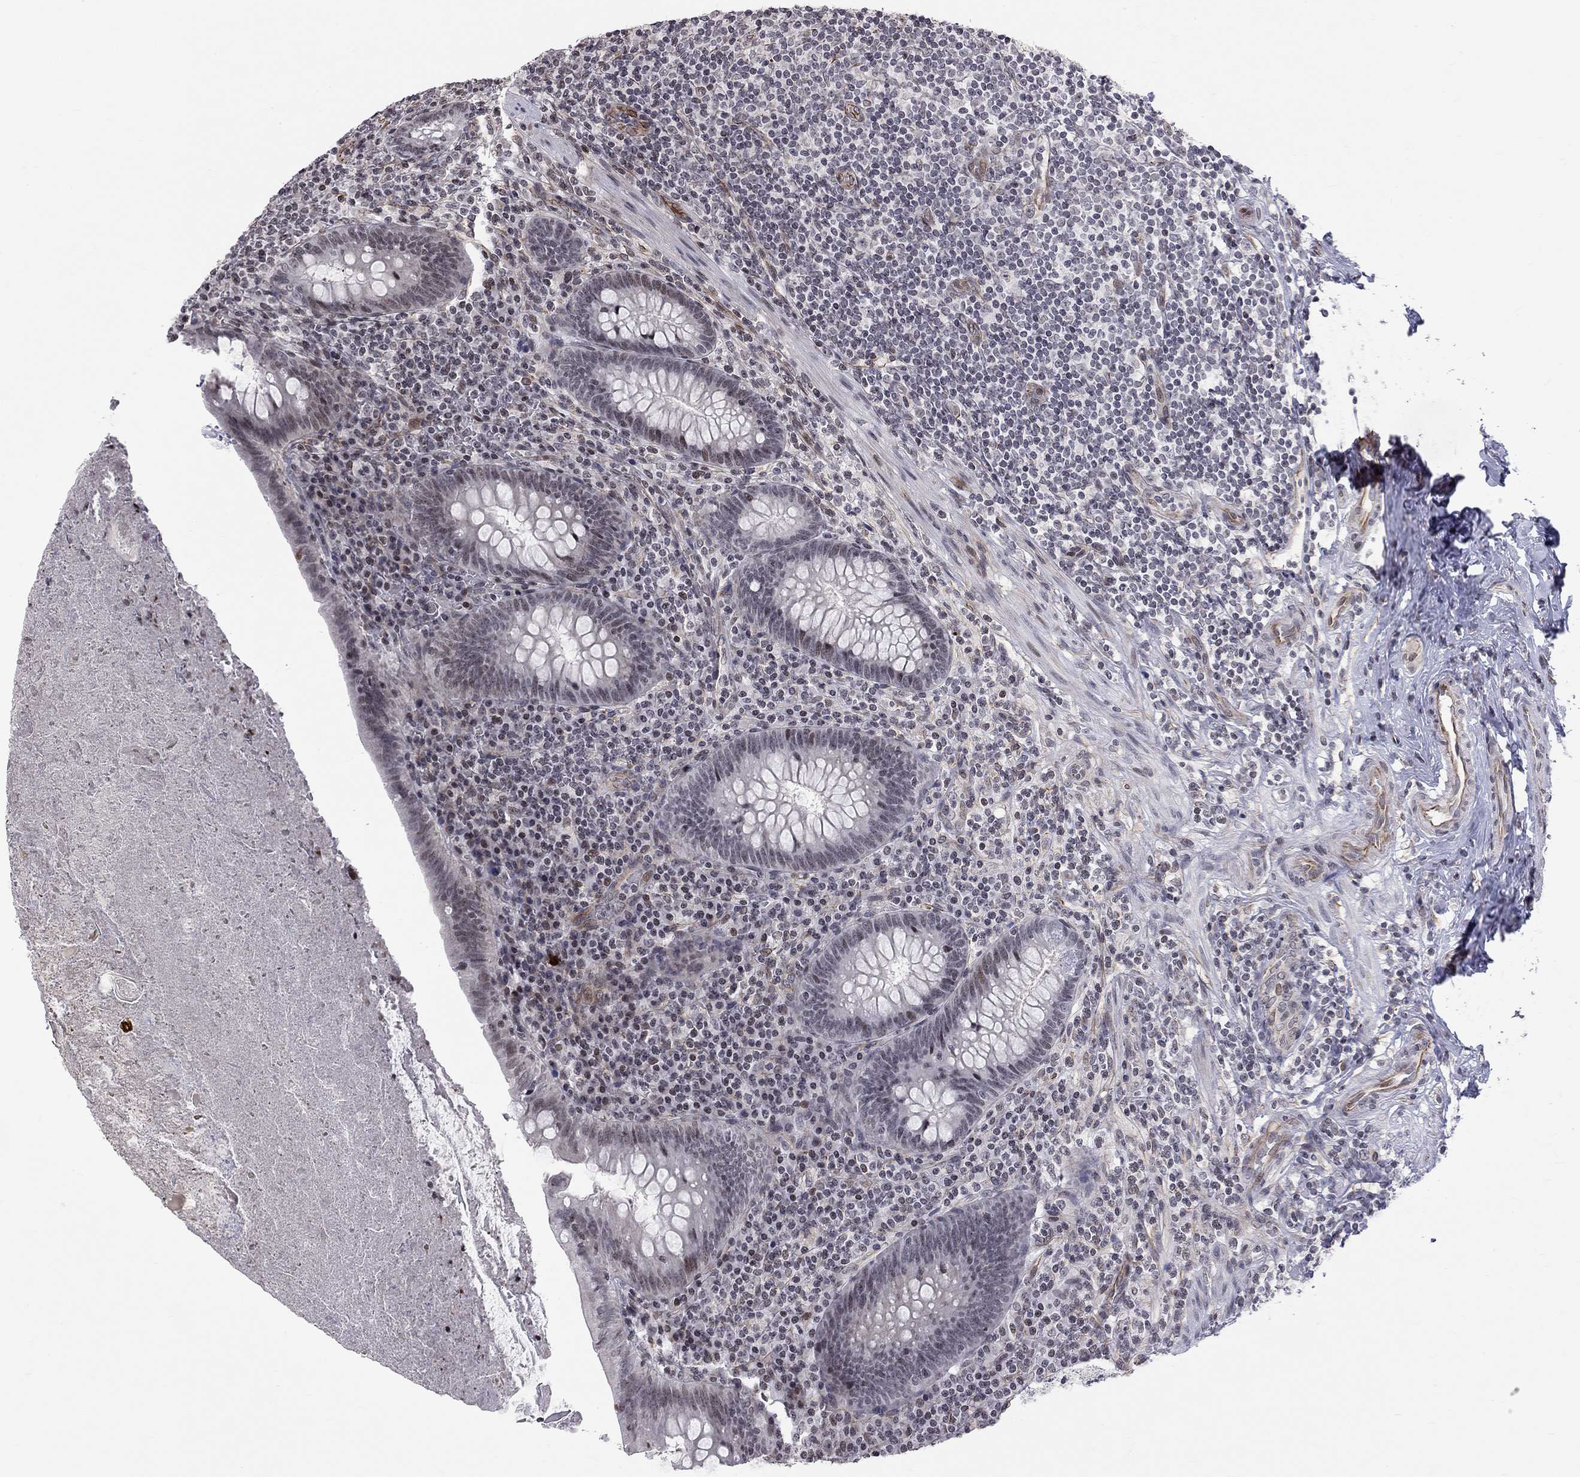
{"staining": {"intensity": "weak", "quantity": "<25%", "location": "nuclear"}, "tissue": "appendix", "cell_type": "Glandular cells", "image_type": "normal", "snomed": [{"axis": "morphology", "description": "Normal tissue, NOS"}, {"axis": "topography", "description": "Appendix"}], "caption": "There is no significant expression in glandular cells of appendix. (Brightfield microscopy of DAB (3,3'-diaminobenzidine) IHC at high magnification).", "gene": "MTNR1B", "patient": {"sex": "male", "age": 47}}